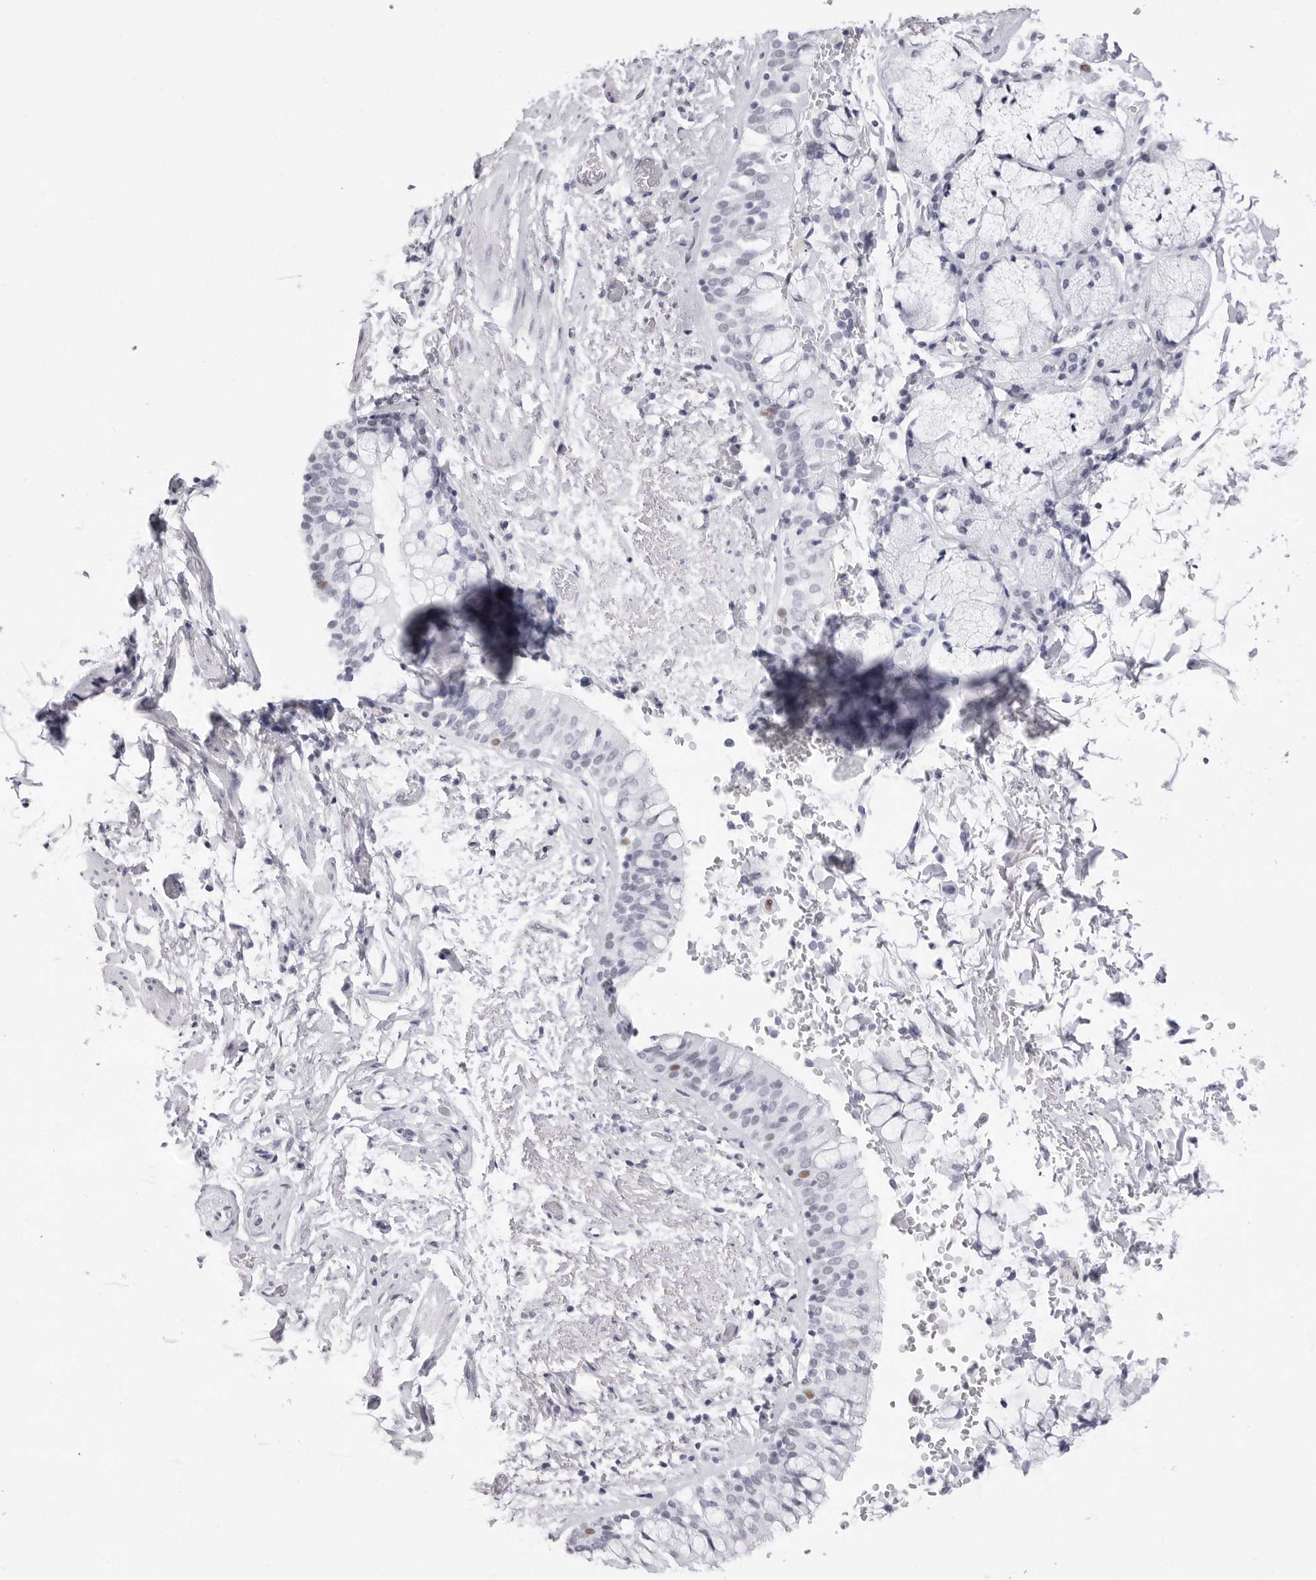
{"staining": {"intensity": "weak", "quantity": "<25%", "location": "nuclear"}, "tissue": "bronchus", "cell_type": "Respiratory epithelial cells", "image_type": "normal", "snomed": [{"axis": "morphology", "description": "Normal tissue, NOS"}, {"axis": "morphology", "description": "Inflammation, NOS"}, {"axis": "topography", "description": "Cartilage tissue"}, {"axis": "topography", "description": "Bronchus"}, {"axis": "topography", "description": "Lung"}], "caption": "This is an immunohistochemistry histopathology image of unremarkable human bronchus. There is no staining in respiratory epithelial cells.", "gene": "NASP", "patient": {"sex": "female", "age": 64}}